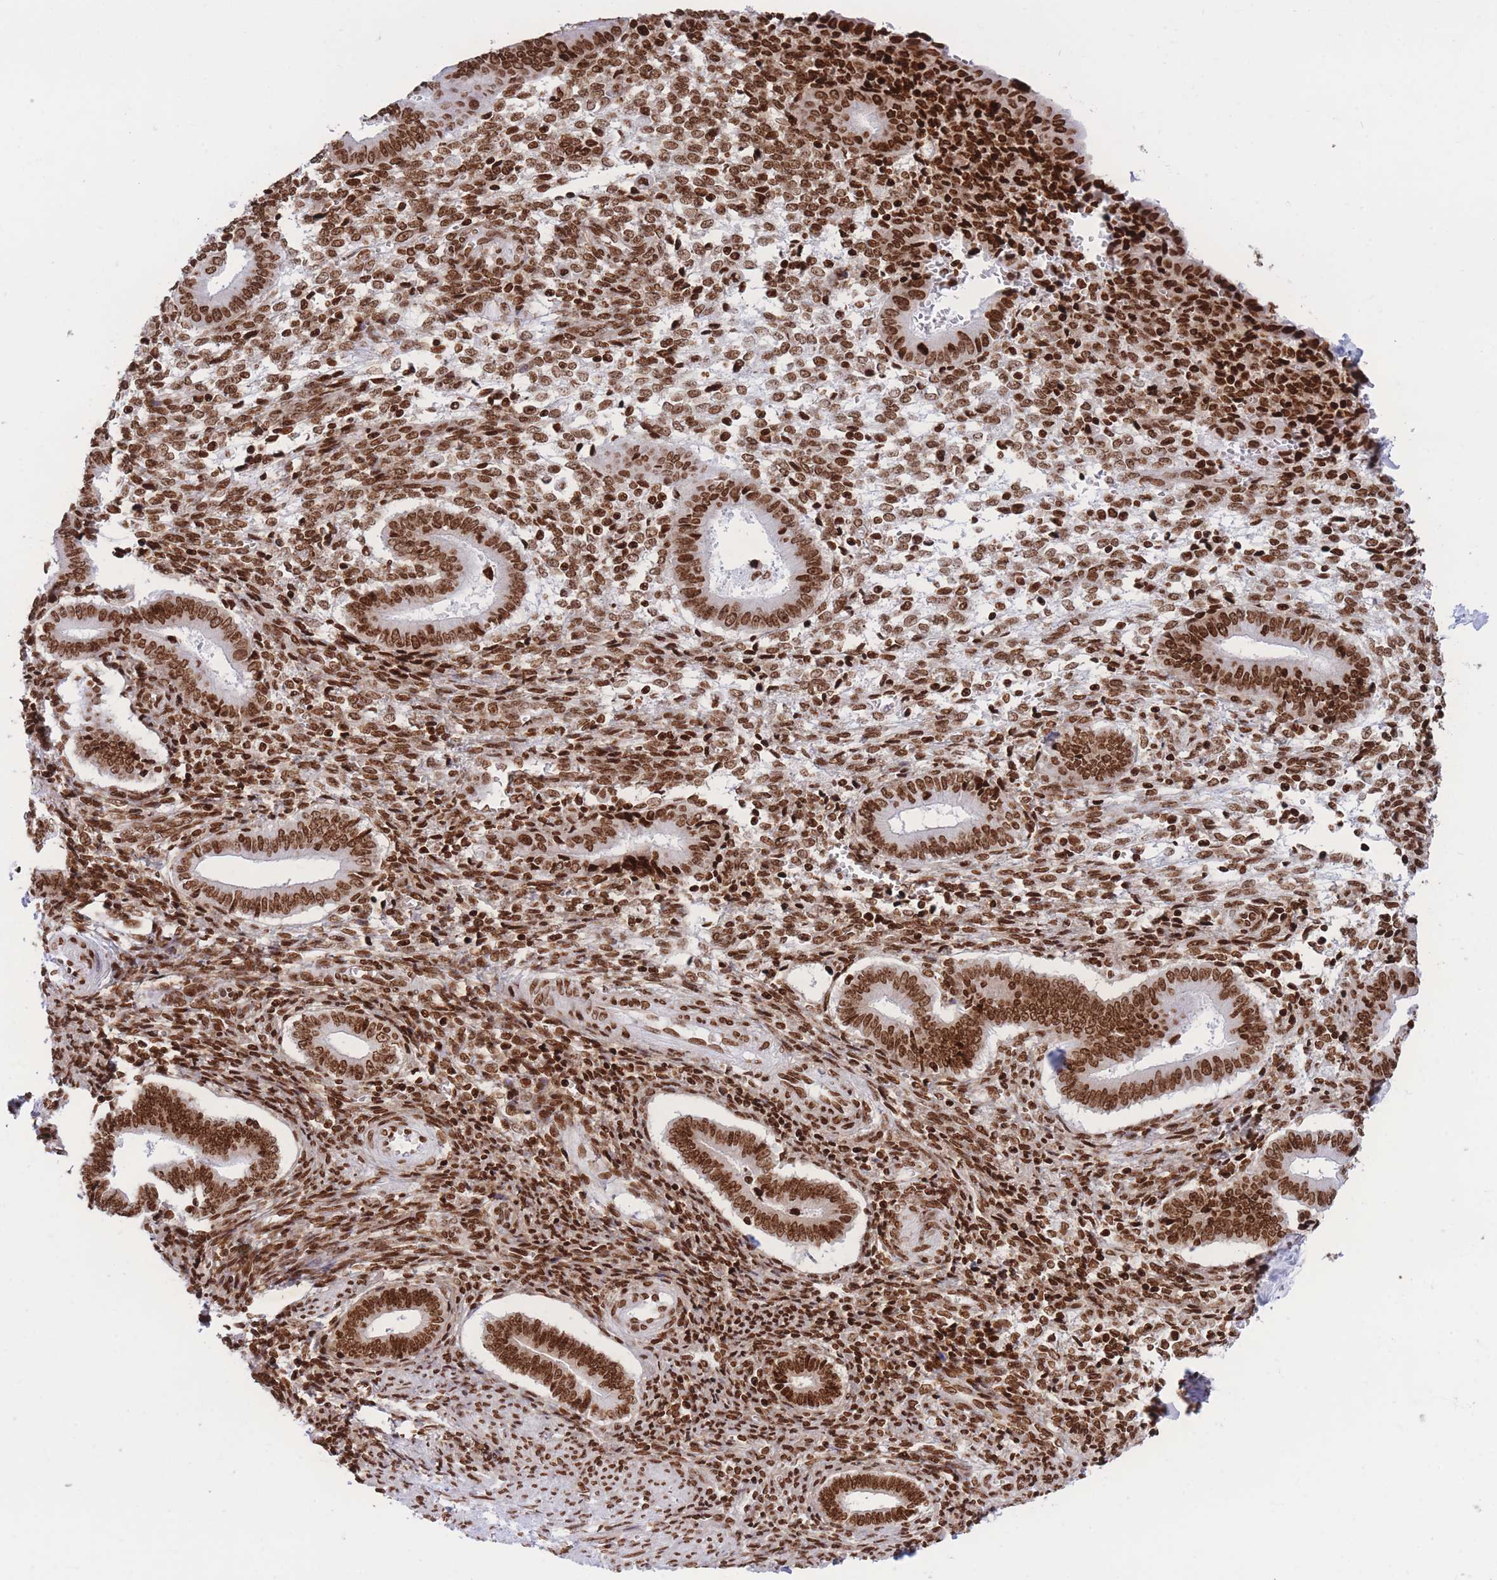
{"staining": {"intensity": "strong", "quantity": ">75%", "location": "nuclear"}, "tissue": "endometrium", "cell_type": "Cells in endometrial stroma", "image_type": "normal", "snomed": [{"axis": "morphology", "description": "Normal tissue, NOS"}, {"axis": "topography", "description": "Other"}, {"axis": "topography", "description": "Endometrium"}], "caption": "Cells in endometrial stroma reveal strong nuclear staining in about >75% of cells in unremarkable endometrium.", "gene": "H2BC10", "patient": {"sex": "female", "age": 44}}